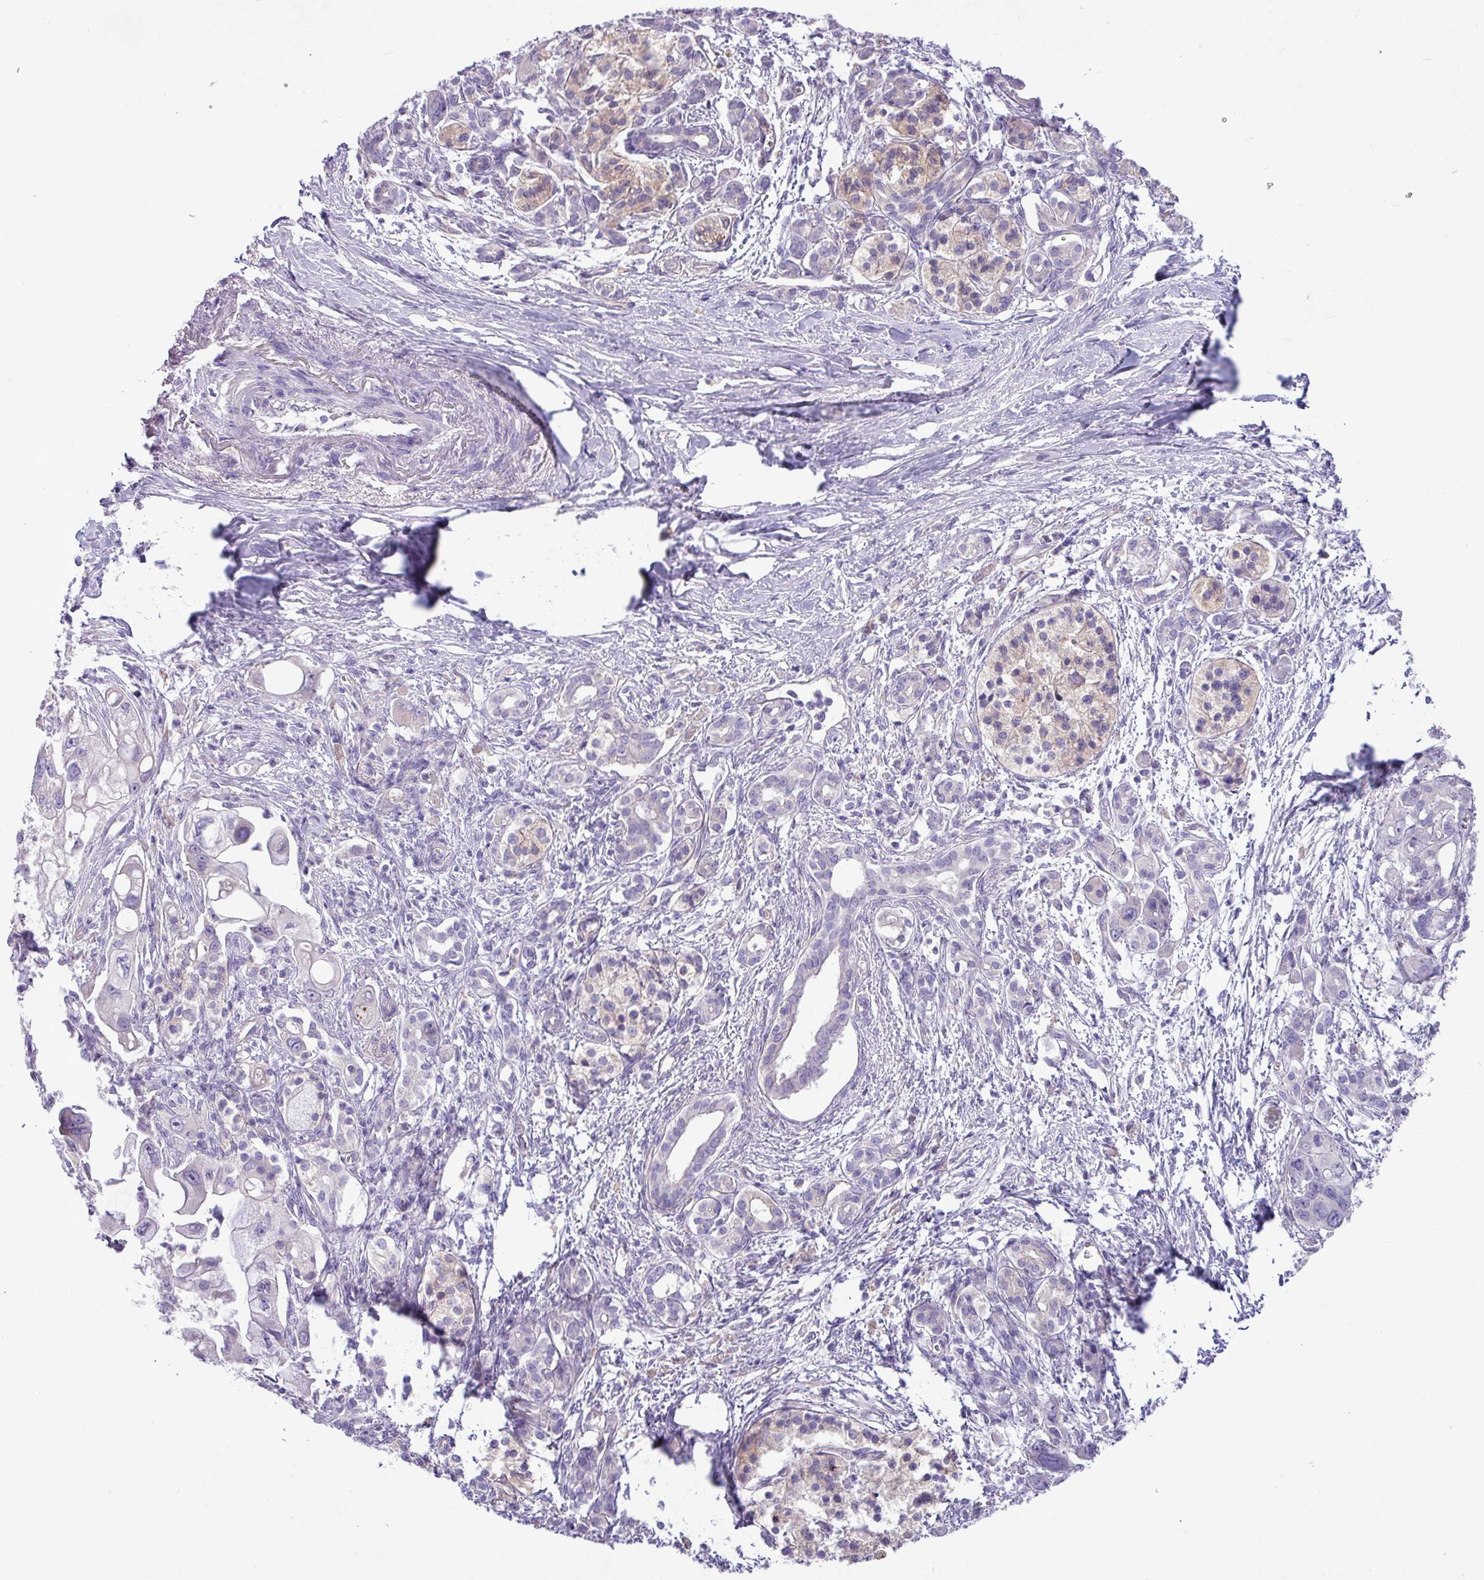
{"staining": {"intensity": "negative", "quantity": "none", "location": "none"}, "tissue": "pancreatic cancer", "cell_type": "Tumor cells", "image_type": "cancer", "snomed": [{"axis": "morphology", "description": "Adenocarcinoma, NOS"}, {"axis": "topography", "description": "Pancreas"}], "caption": "Immunohistochemistry (IHC) photomicrograph of human pancreatic cancer (adenocarcinoma) stained for a protein (brown), which shows no staining in tumor cells.", "gene": "KIRREL3", "patient": {"sex": "male", "age": 68}}